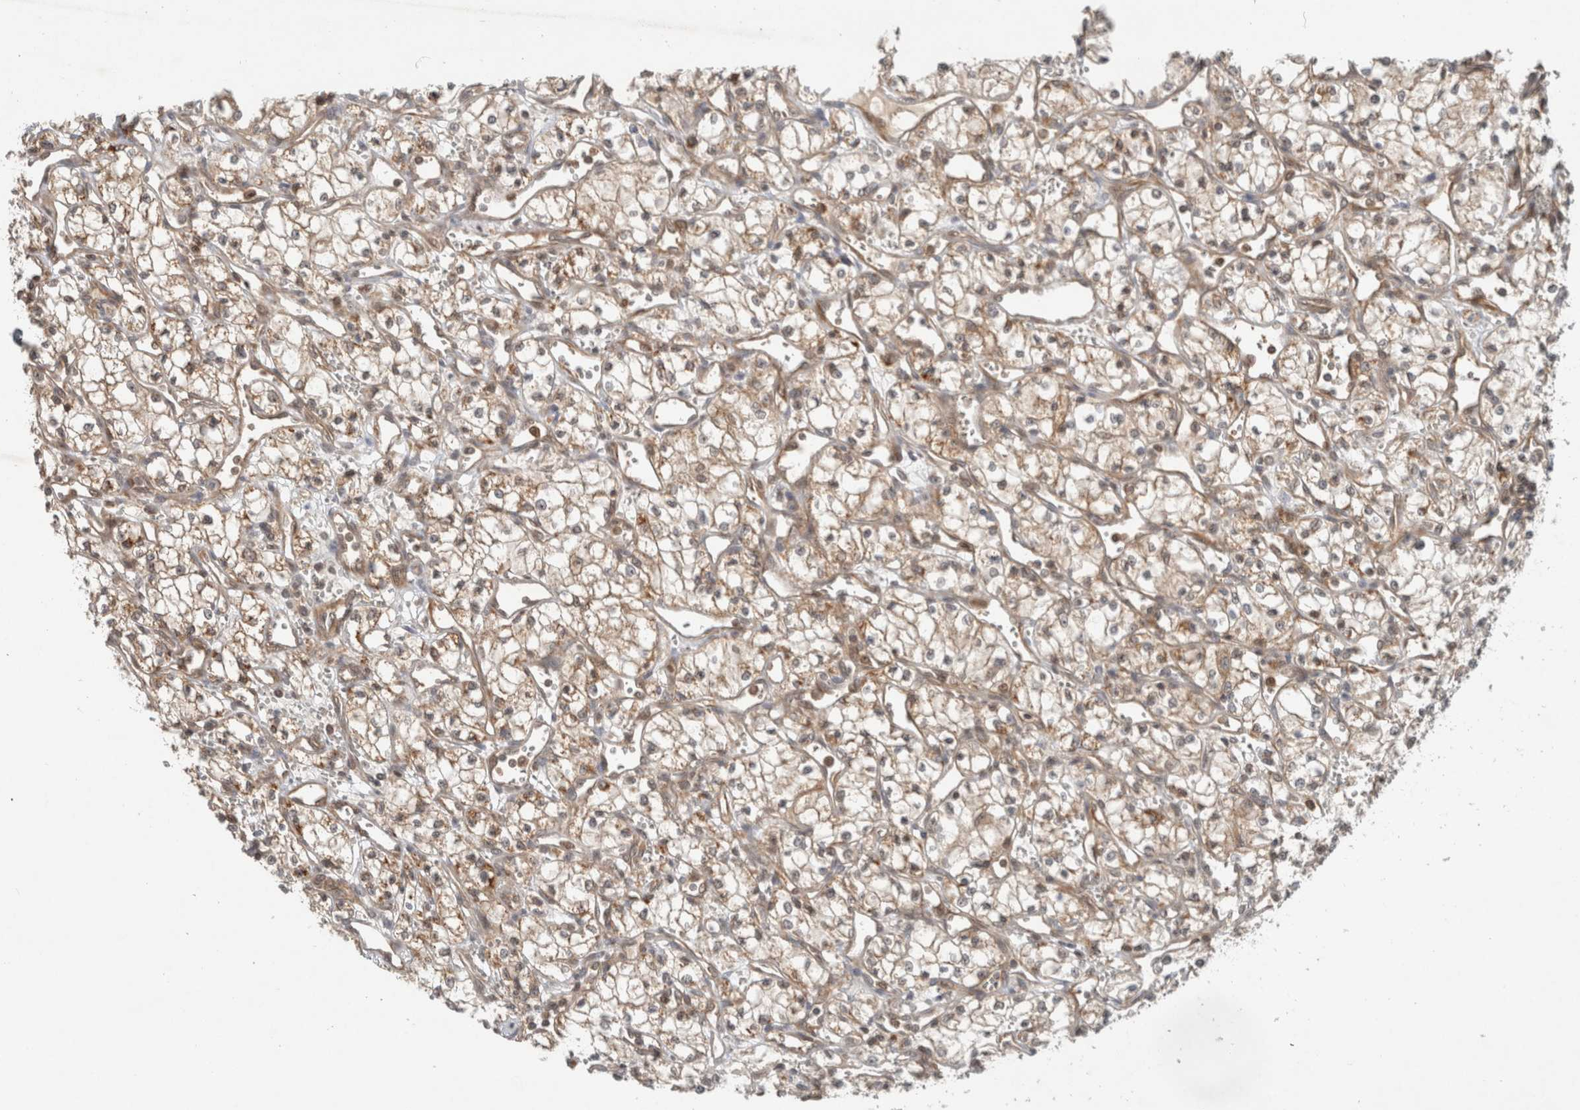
{"staining": {"intensity": "weak", "quantity": ">75%", "location": "cytoplasmic/membranous"}, "tissue": "renal cancer", "cell_type": "Tumor cells", "image_type": "cancer", "snomed": [{"axis": "morphology", "description": "Adenocarcinoma, NOS"}, {"axis": "topography", "description": "Kidney"}], "caption": "Adenocarcinoma (renal) stained for a protein demonstrates weak cytoplasmic/membranous positivity in tumor cells.", "gene": "CAAP1", "patient": {"sex": "male", "age": 59}}